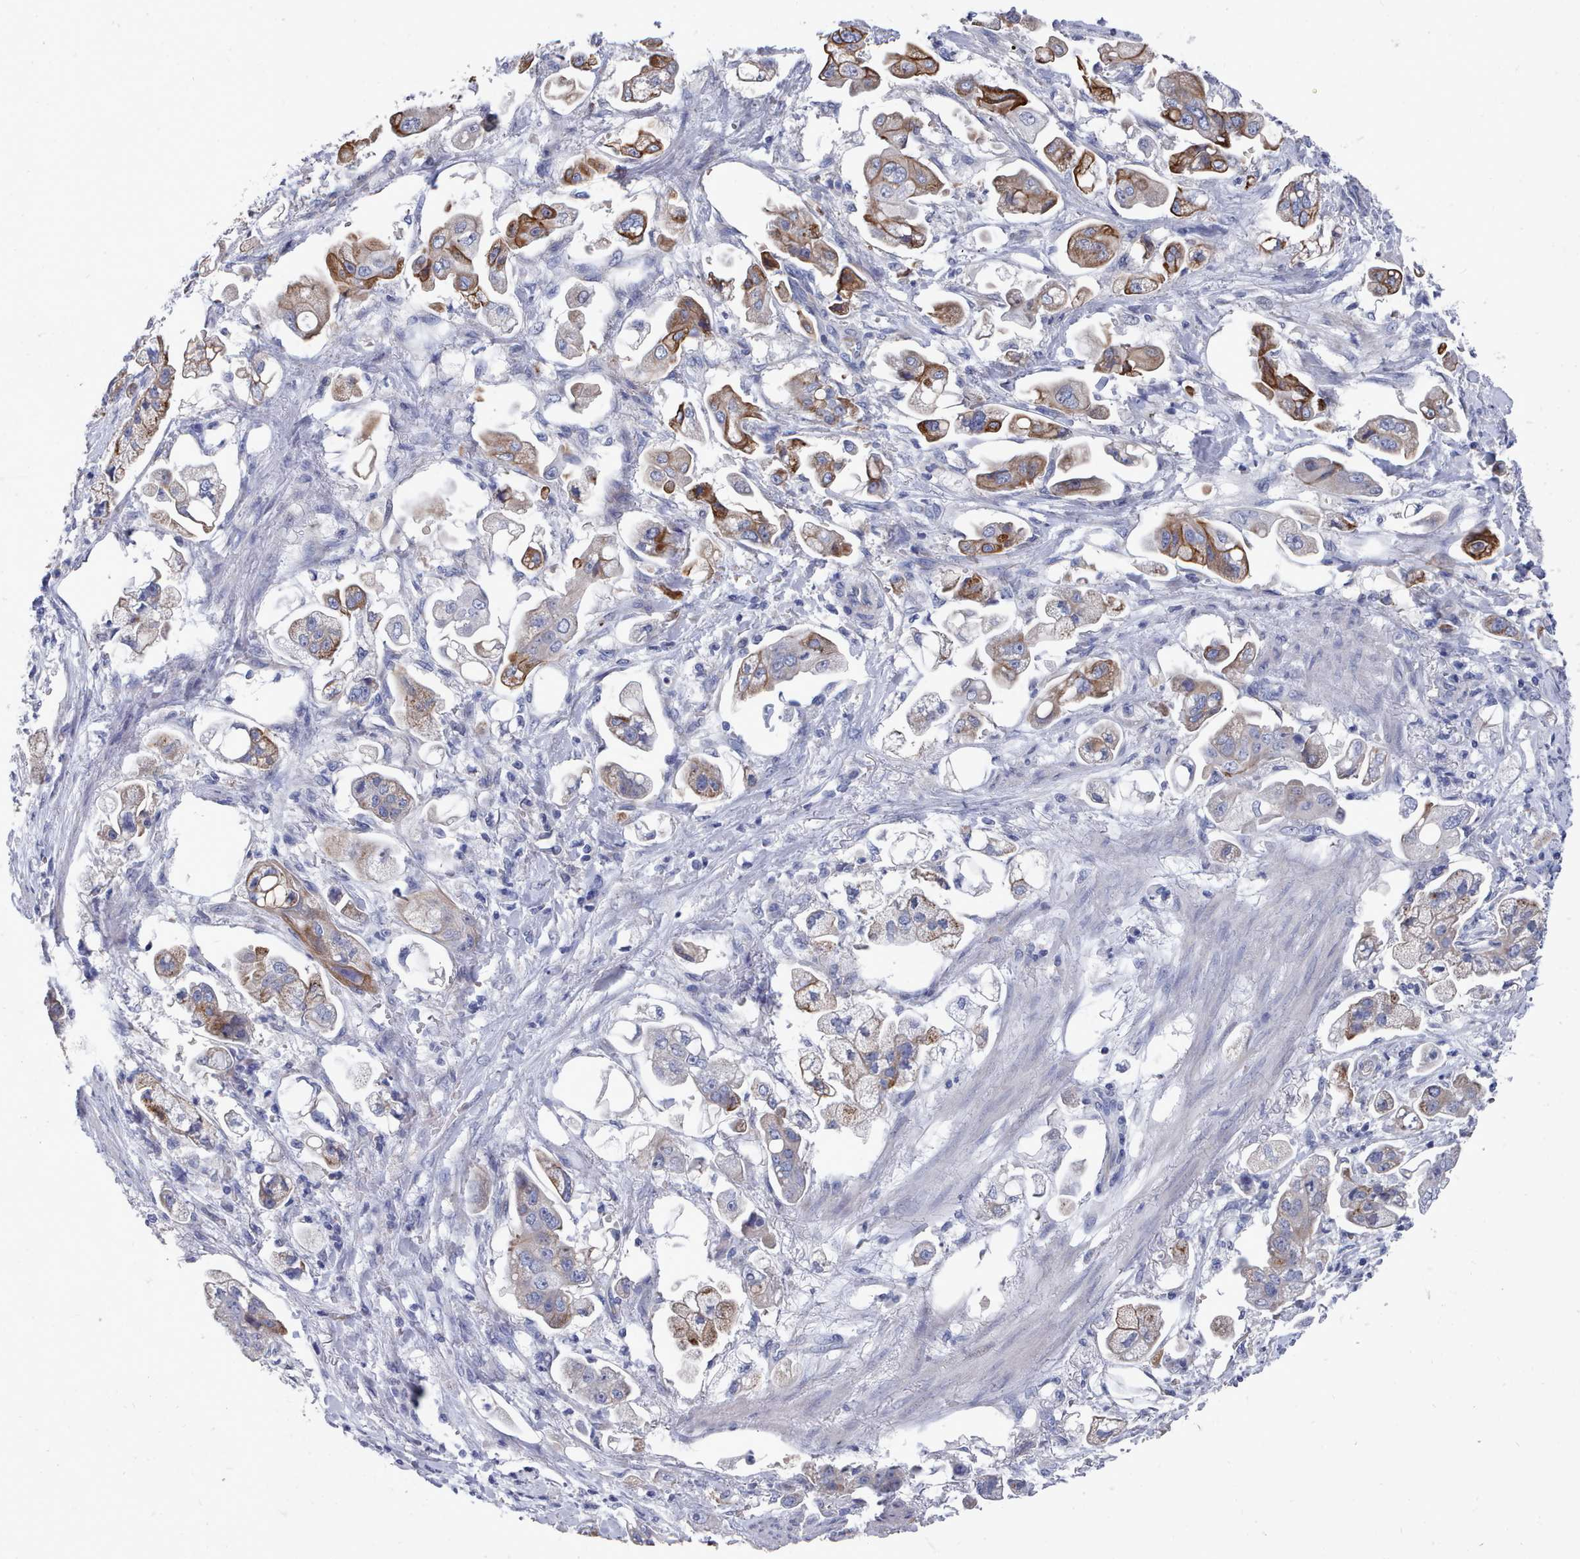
{"staining": {"intensity": "moderate", "quantity": "25%-75%", "location": "cytoplasmic/membranous"}, "tissue": "stomach cancer", "cell_type": "Tumor cells", "image_type": "cancer", "snomed": [{"axis": "morphology", "description": "Adenocarcinoma, NOS"}, {"axis": "topography", "description": "Stomach"}], "caption": "Brown immunohistochemical staining in human stomach adenocarcinoma exhibits moderate cytoplasmic/membranous staining in approximately 25%-75% of tumor cells.", "gene": "PDE4C", "patient": {"sex": "male", "age": 62}}